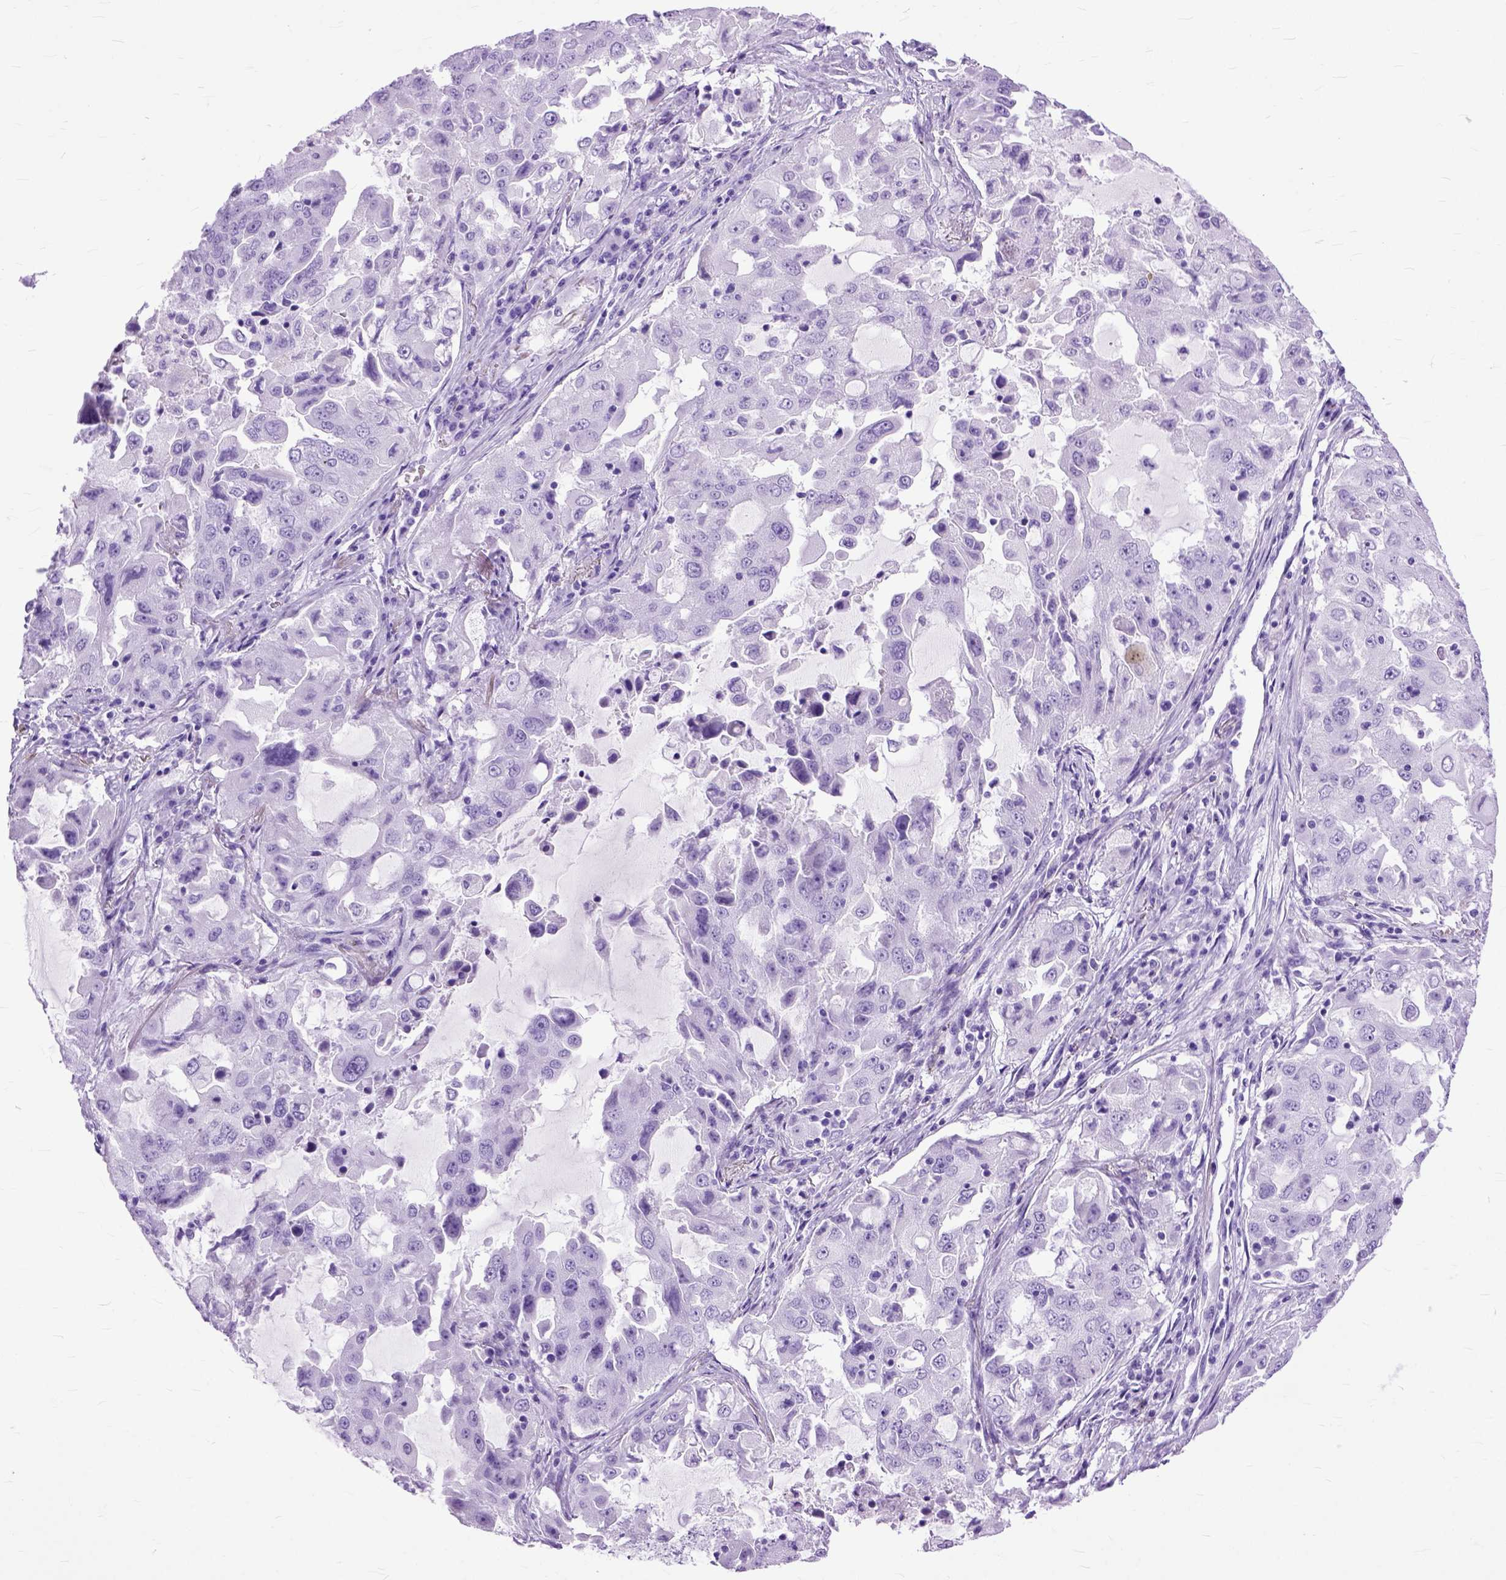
{"staining": {"intensity": "negative", "quantity": "none", "location": "none"}, "tissue": "lung cancer", "cell_type": "Tumor cells", "image_type": "cancer", "snomed": [{"axis": "morphology", "description": "Adenocarcinoma, NOS"}, {"axis": "topography", "description": "Lung"}], "caption": "Immunohistochemistry image of lung cancer stained for a protein (brown), which reveals no expression in tumor cells. (Brightfield microscopy of DAB immunohistochemistry at high magnification).", "gene": "GNGT1", "patient": {"sex": "female", "age": 61}}